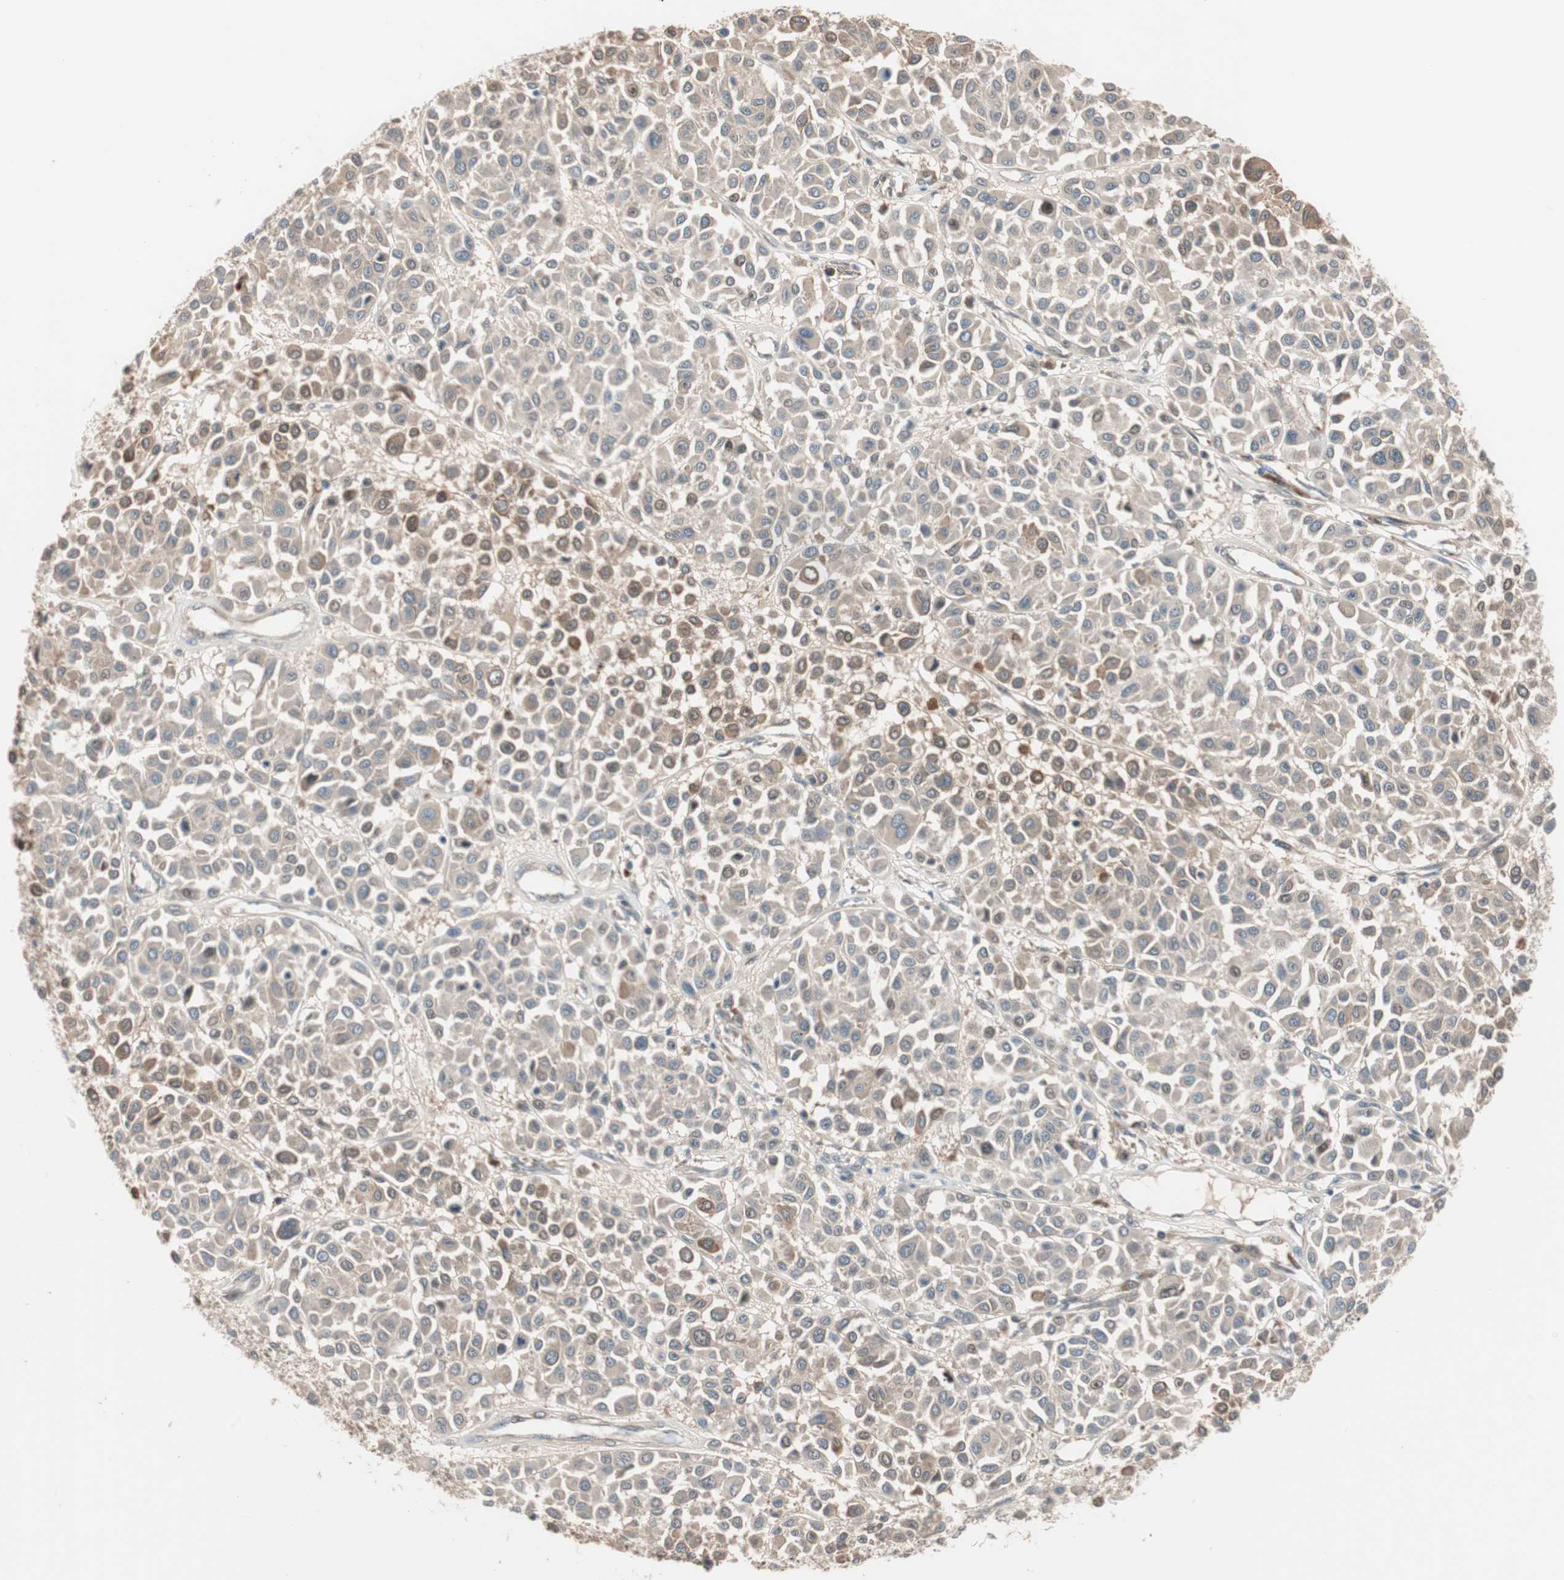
{"staining": {"intensity": "moderate", "quantity": "25%-75%", "location": "cytoplasmic/membranous"}, "tissue": "melanoma", "cell_type": "Tumor cells", "image_type": "cancer", "snomed": [{"axis": "morphology", "description": "Malignant melanoma, Metastatic site"}, {"axis": "topography", "description": "Soft tissue"}], "caption": "An image of malignant melanoma (metastatic site) stained for a protein demonstrates moderate cytoplasmic/membranous brown staining in tumor cells.", "gene": "PIK3R3", "patient": {"sex": "male", "age": 41}}